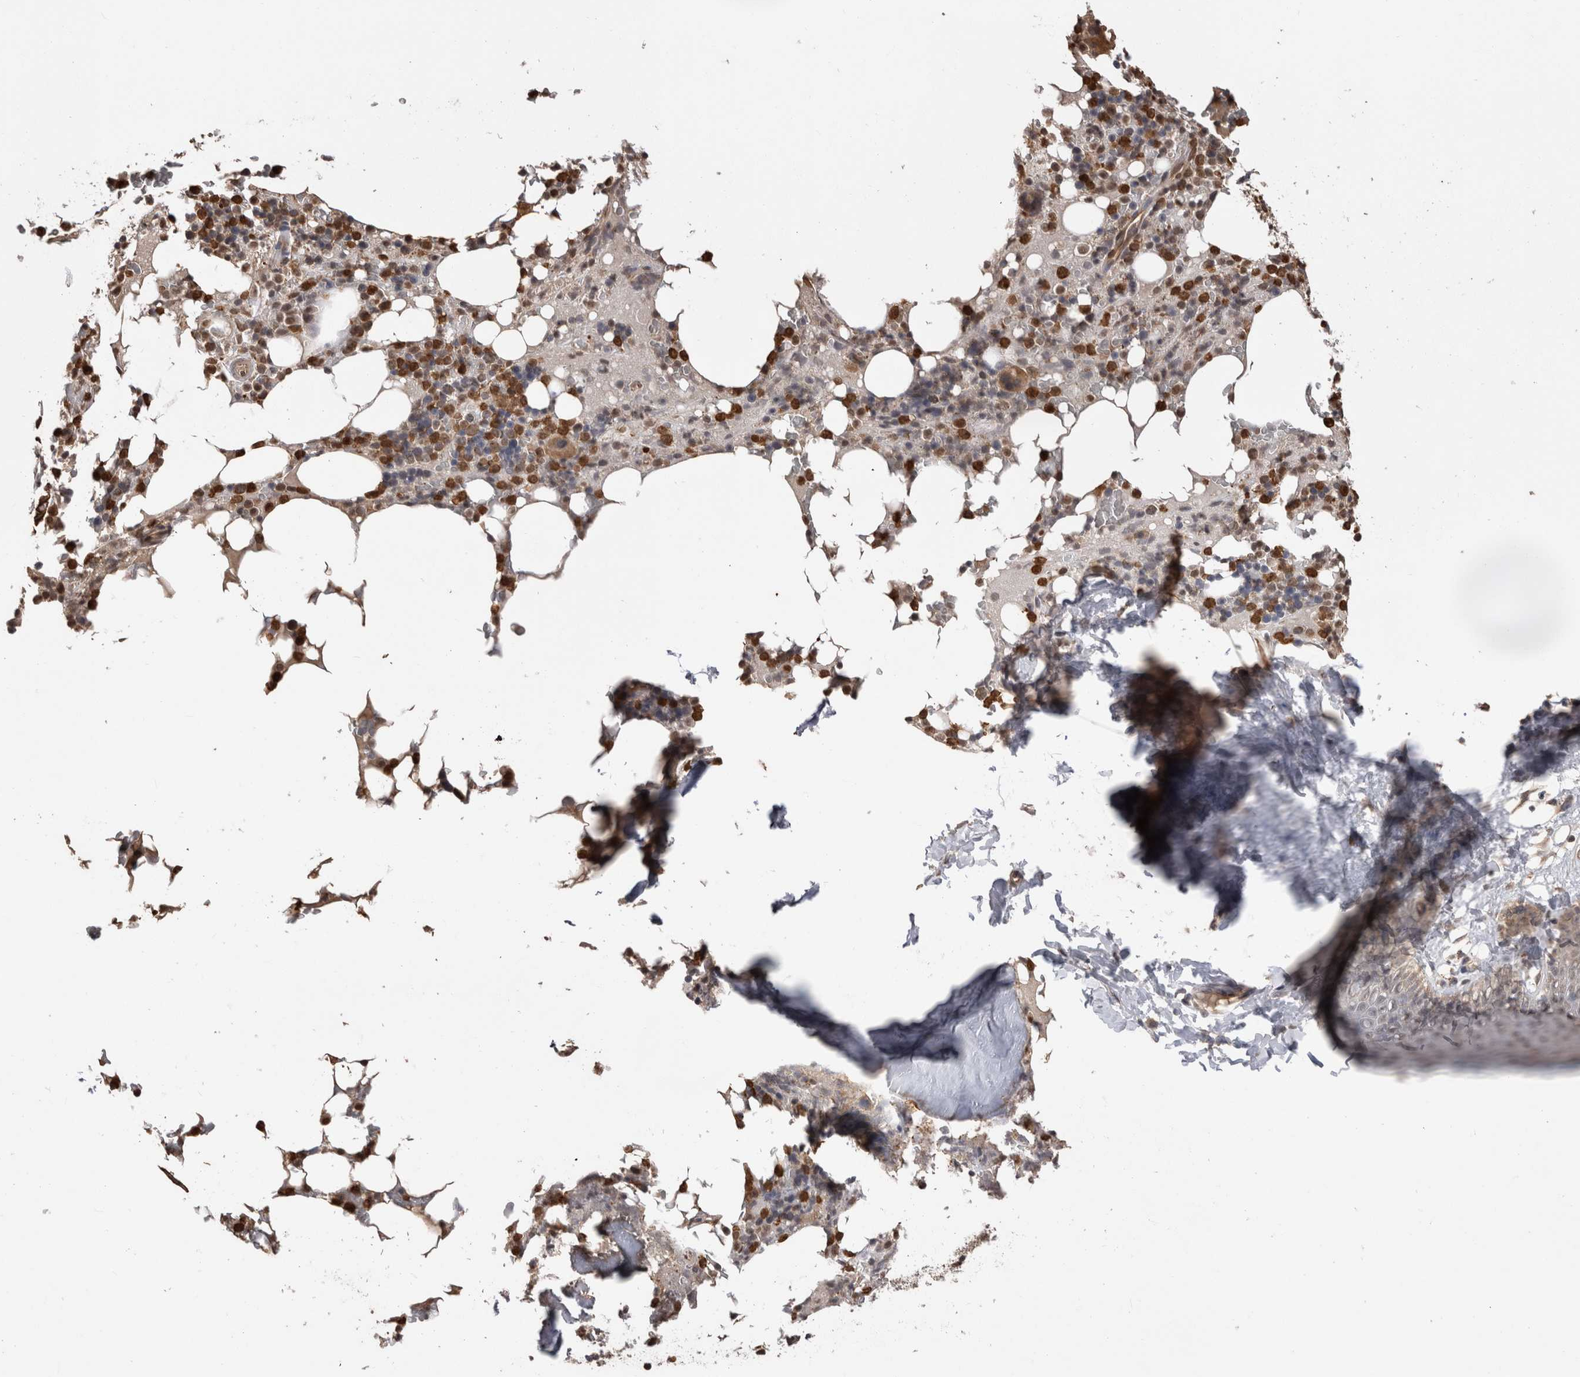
{"staining": {"intensity": "strong", "quantity": ">75%", "location": "cytoplasmic/membranous,nuclear"}, "tissue": "bone marrow", "cell_type": "Hematopoietic cells", "image_type": "normal", "snomed": [{"axis": "morphology", "description": "Normal tissue, NOS"}, {"axis": "topography", "description": "Bone marrow"}], "caption": "This histopathology image displays benign bone marrow stained with IHC to label a protein in brown. The cytoplasmic/membranous,nuclear of hematopoietic cells show strong positivity for the protein. Nuclei are counter-stained blue.", "gene": "PAK4", "patient": {"sex": "male", "age": 58}}